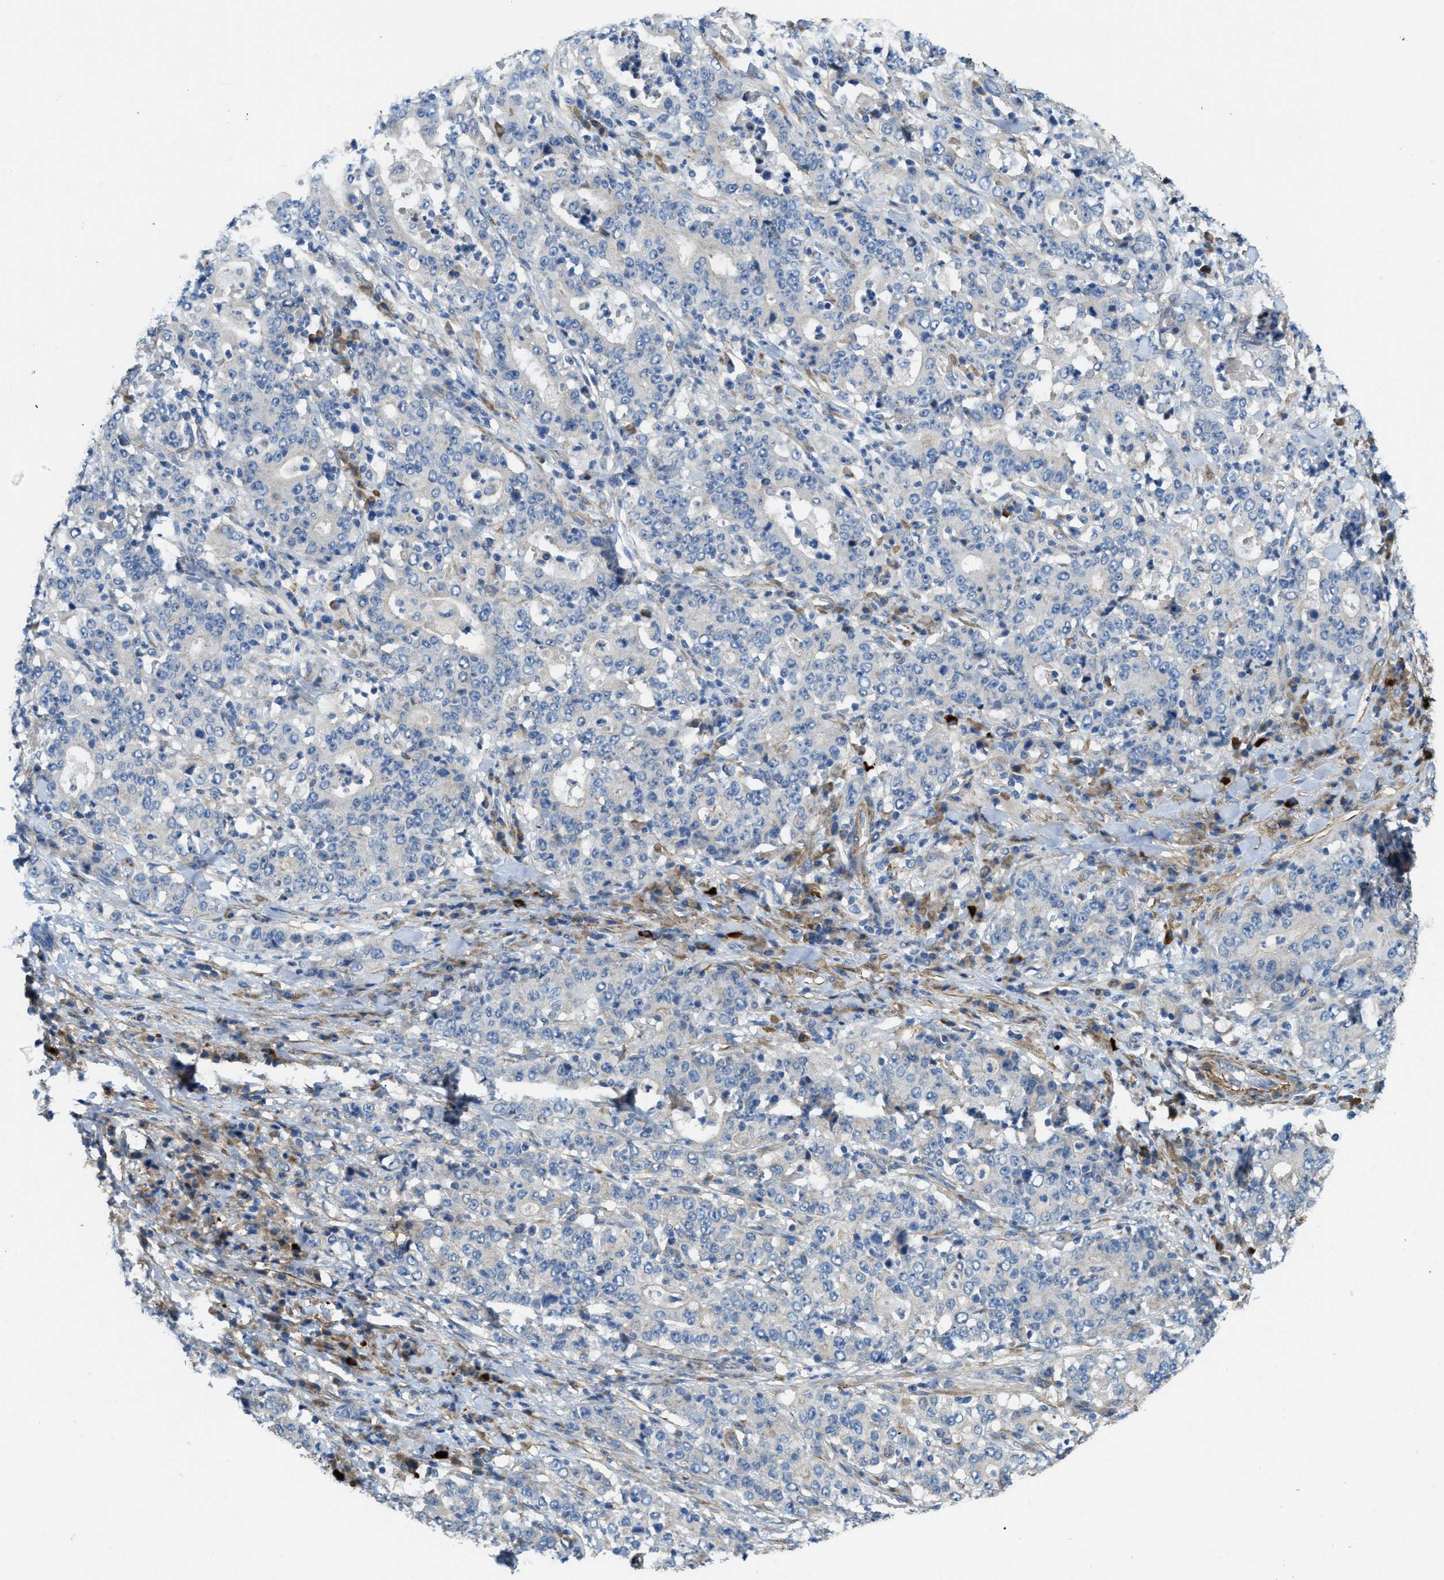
{"staining": {"intensity": "negative", "quantity": "none", "location": "none"}, "tissue": "stomach cancer", "cell_type": "Tumor cells", "image_type": "cancer", "snomed": [{"axis": "morphology", "description": "Normal tissue, NOS"}, {"axis": "morphology", "description": "Adenocarcinoma, NOS"}, {"axis": "topography", "description": "Stomach, upper"}, {"axis": "topography", "description": "Stomach"}], "caption": "Immunohistochemistry of human adenocarcinoma (stomach) shows no expression in tumor cells.", "gene": "BMPR1A", "patient": {"sex": "male", "age": 59}}